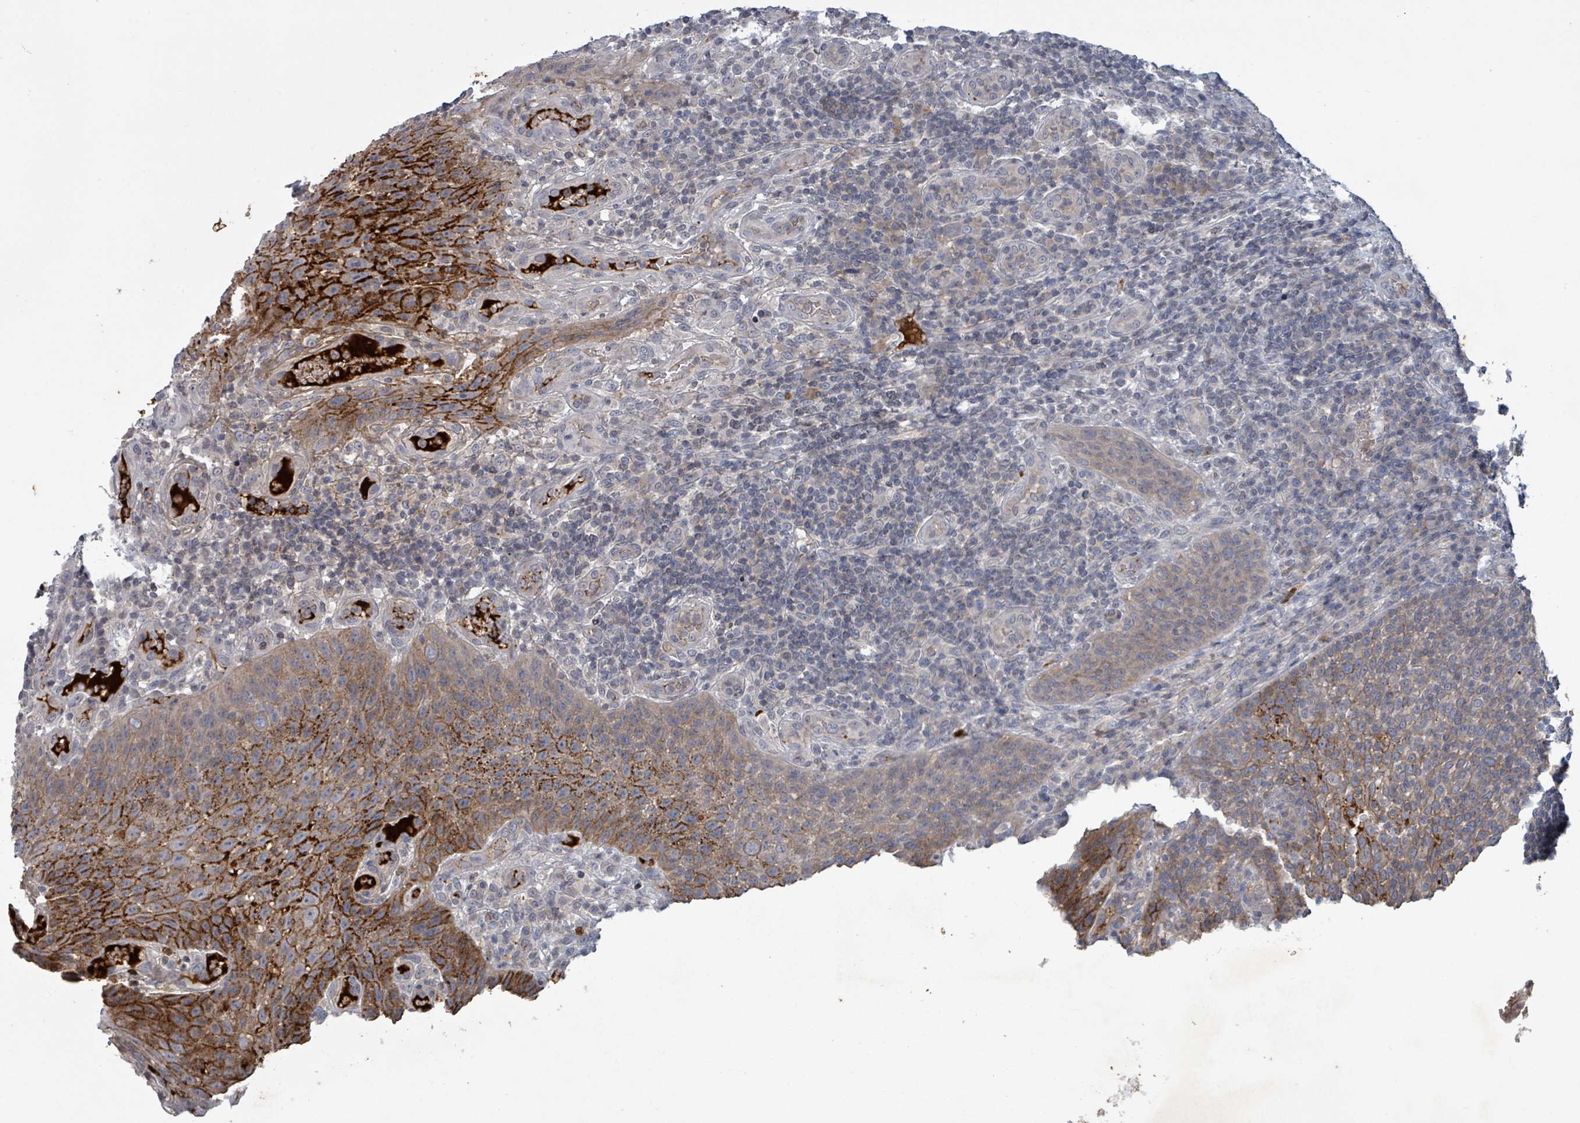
{"staining": {"intensity": "negative", "quantity": "none", "location": "none"}, "tissue": "tonsil", "cell_type": "Germinal center cells", "image_type": "normal", "snomed": [{"axis": "morphology", "description": "Normal tissue, NOS"}, {"axis": "topography", "description": "Tonsil"}], "caption": "Immunohistochemical staining of benign human tonsil shows no significant expression in germinal center cells.", "gene": "GRM8", "patient": {"sex": "male", "age": 17}}